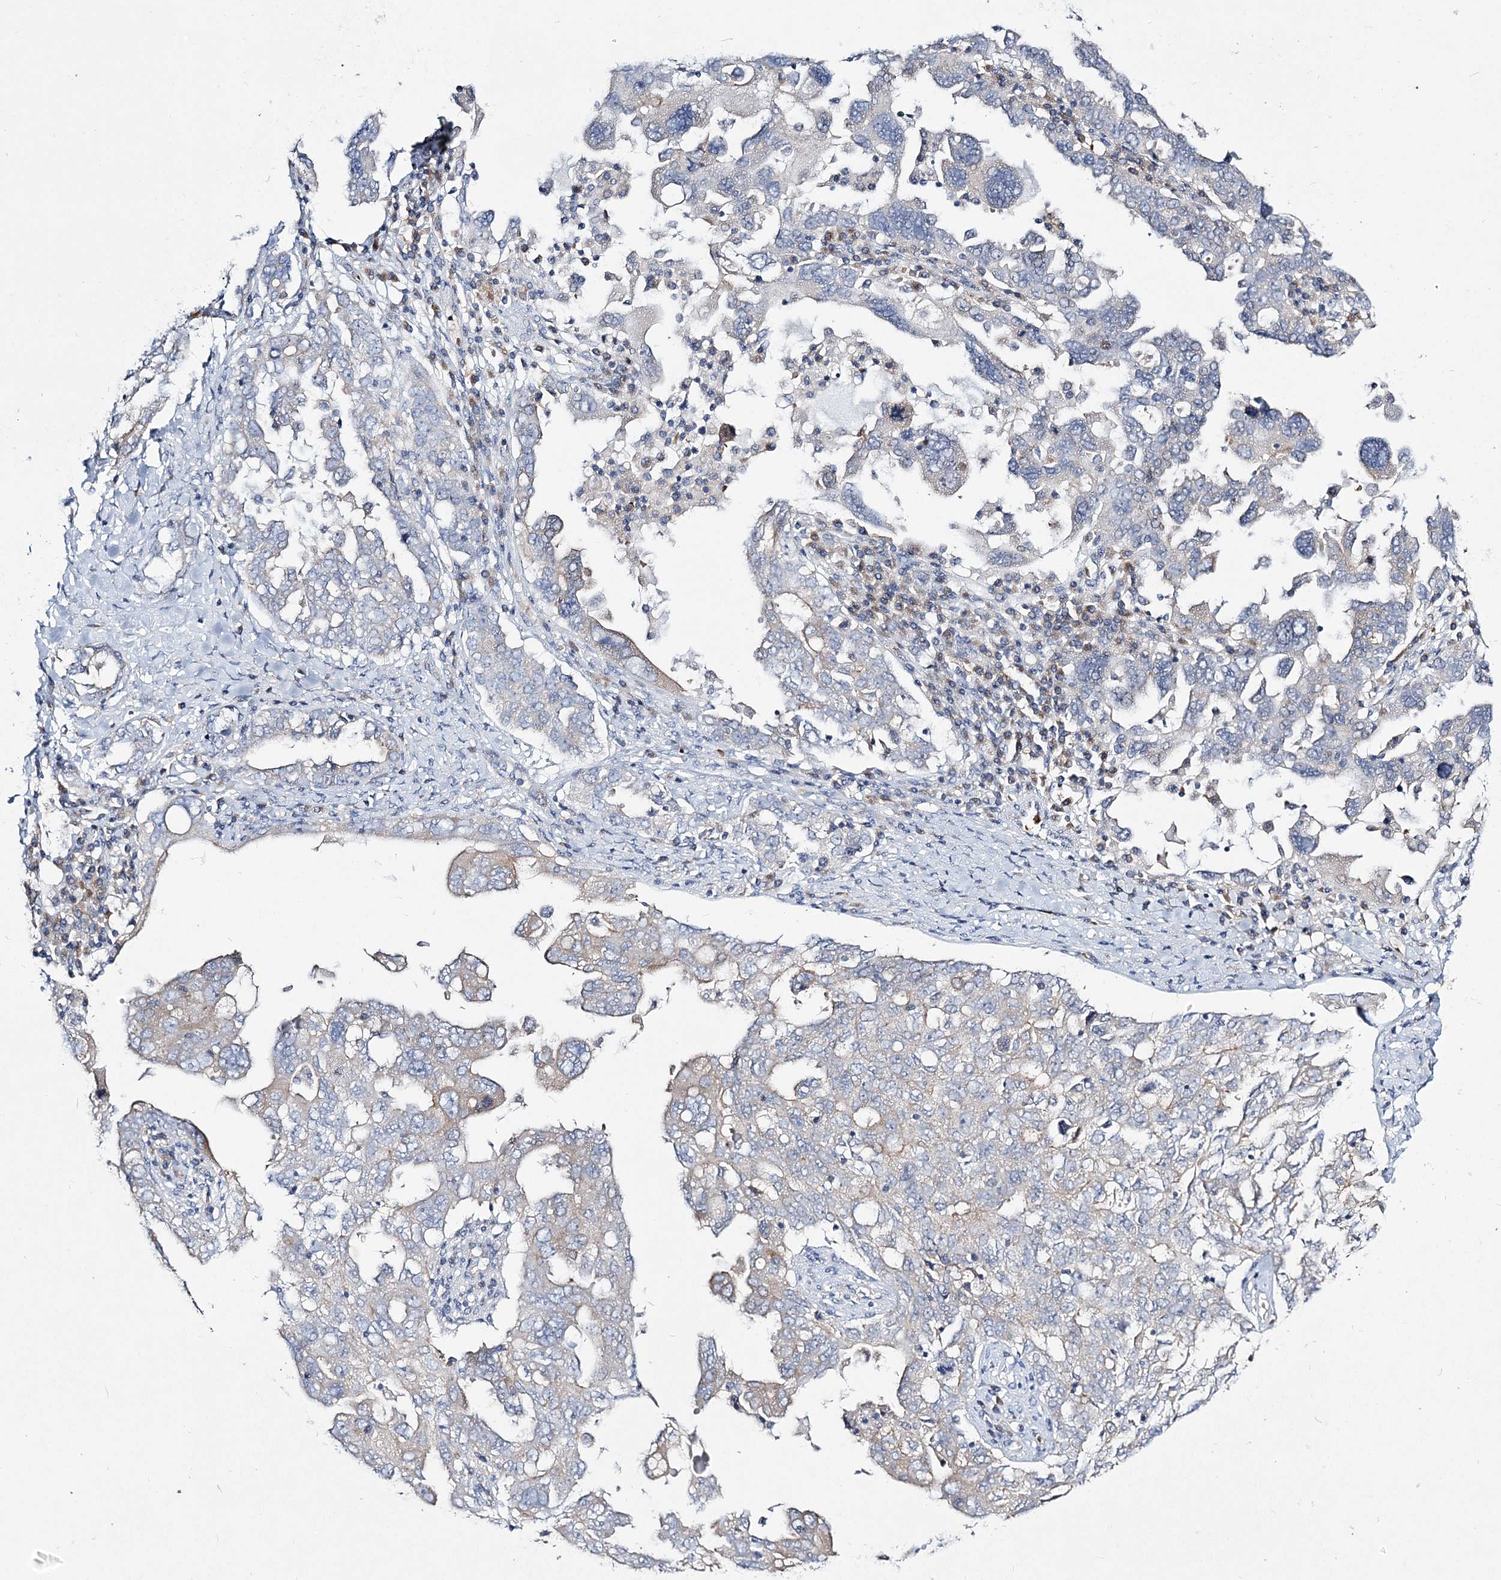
{"staining": {"intensity": "negative", "quantity": "none", "location": "none"}, "tissue": "ovarian cancer", "cell_type": "Tumor cells", "image_type": "cancer", "snomed": [{"axis": "morphology", "description": "Carcinoma, endometroid"}, {"axis": "topography", "description": "Ovary"}], "caption": "DAB immunohistochemical staining of ovarian endometroid carcinoma shows no significant positivity in tumor cells.", "gene": "ATP11B", "patient": {"sex": "female", "age": 62}}